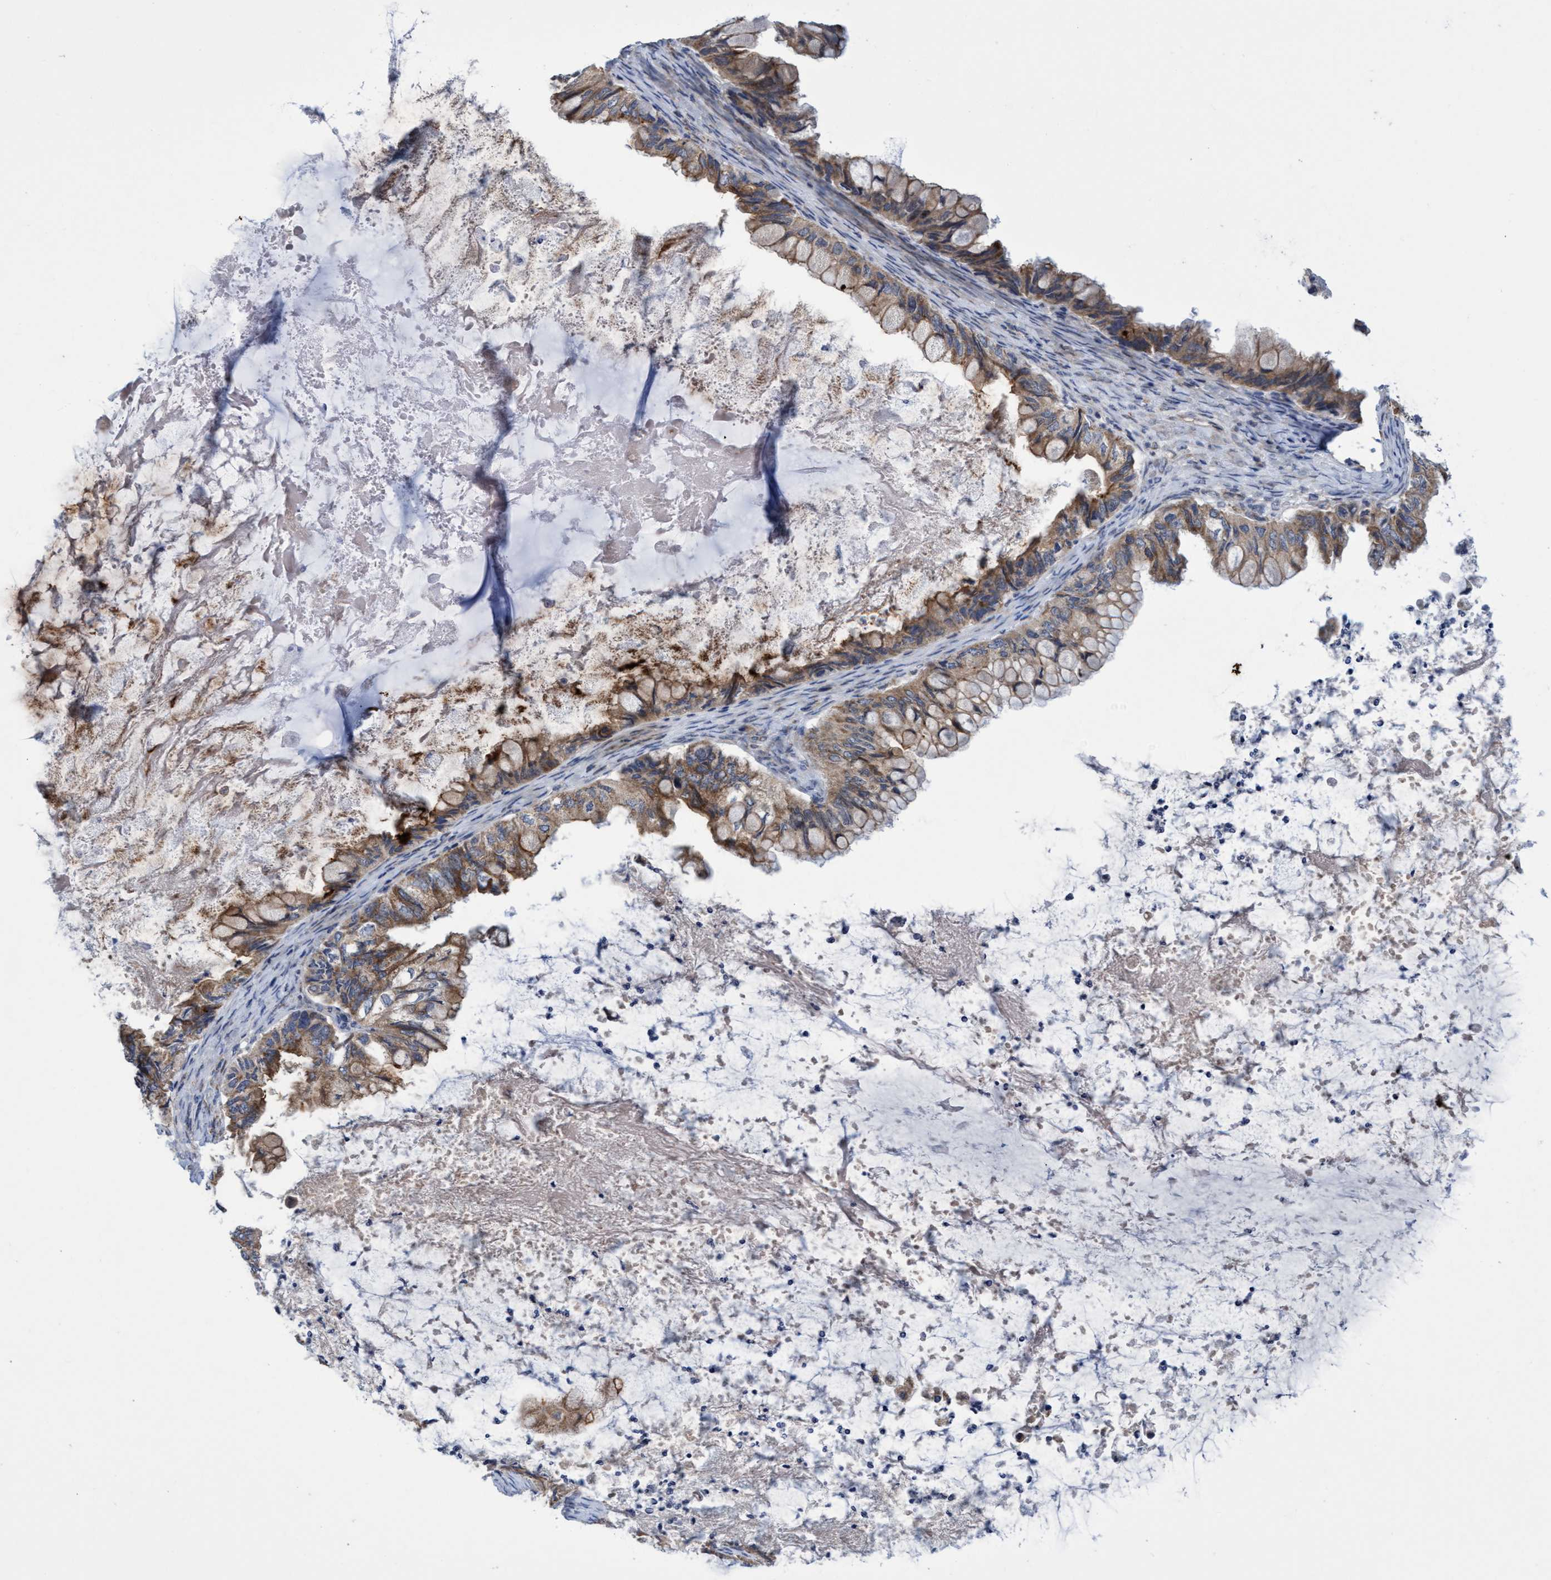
{"staining": {"intensity": "moderate", "quantity": ">75%", "location": "cytoplasmic/membranous"}, "tissue": "ovarian cancer", "cell_type": "Tumor cells", "image_type": "cancer", "snomed": [{"axis": "morphology", "description": "Cystadenocarcinoma, mucinous, NOS"}, {"axis": "topography", "description": "Ovary"}], "caption": "The micrograph demonstrates a brown stain indicating the presence of a protein in the cytoplasmic/membranous of tumor cells in ovarian cancer (mucinous cystadenocarcinoma).", "gene": "NAT16", "patient": {"sex": "female", "age": 80}}